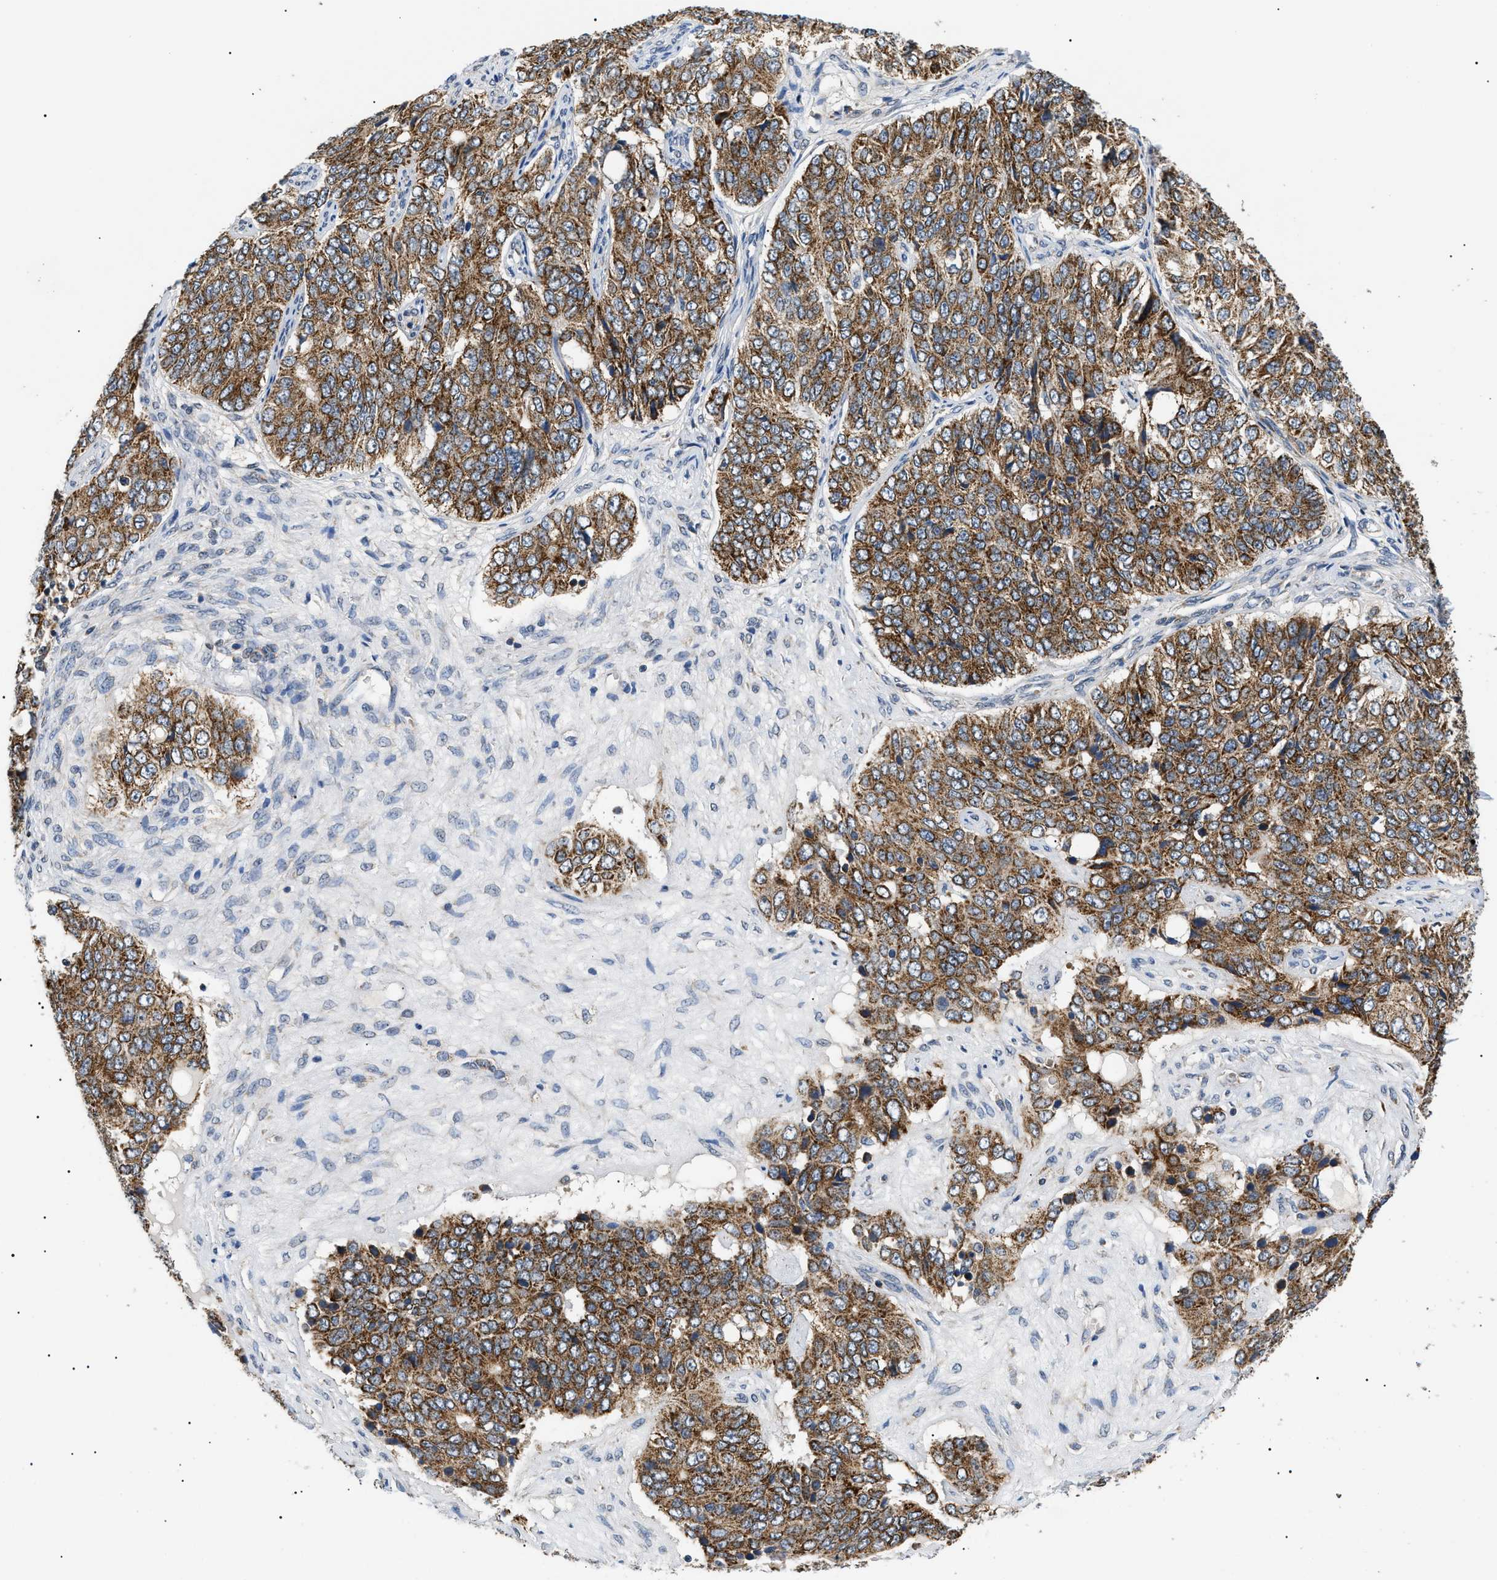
{"staining": {"intensity": "moderate", "quantity": ">75%", "location": "cytoplasmic/membranous"}, "tissue": "ovarian cancer", "cell_type": "Tumor cells", "image_type": "cancer", "snomed": [{"axis": "morphology", "description": "Carcinoma, endometroid"}, {"axis": "topography", "description": "Ovary"}], "caption": "Moderate cytoplasmic/membranous protein staining is seen in about >75% of tumor cells in ovarian cancer. Ihc stains the protein in brown and the nuclei are stained blue.", "gene": "TOMM6", "patient": {"sex": "female", "age": 51}}